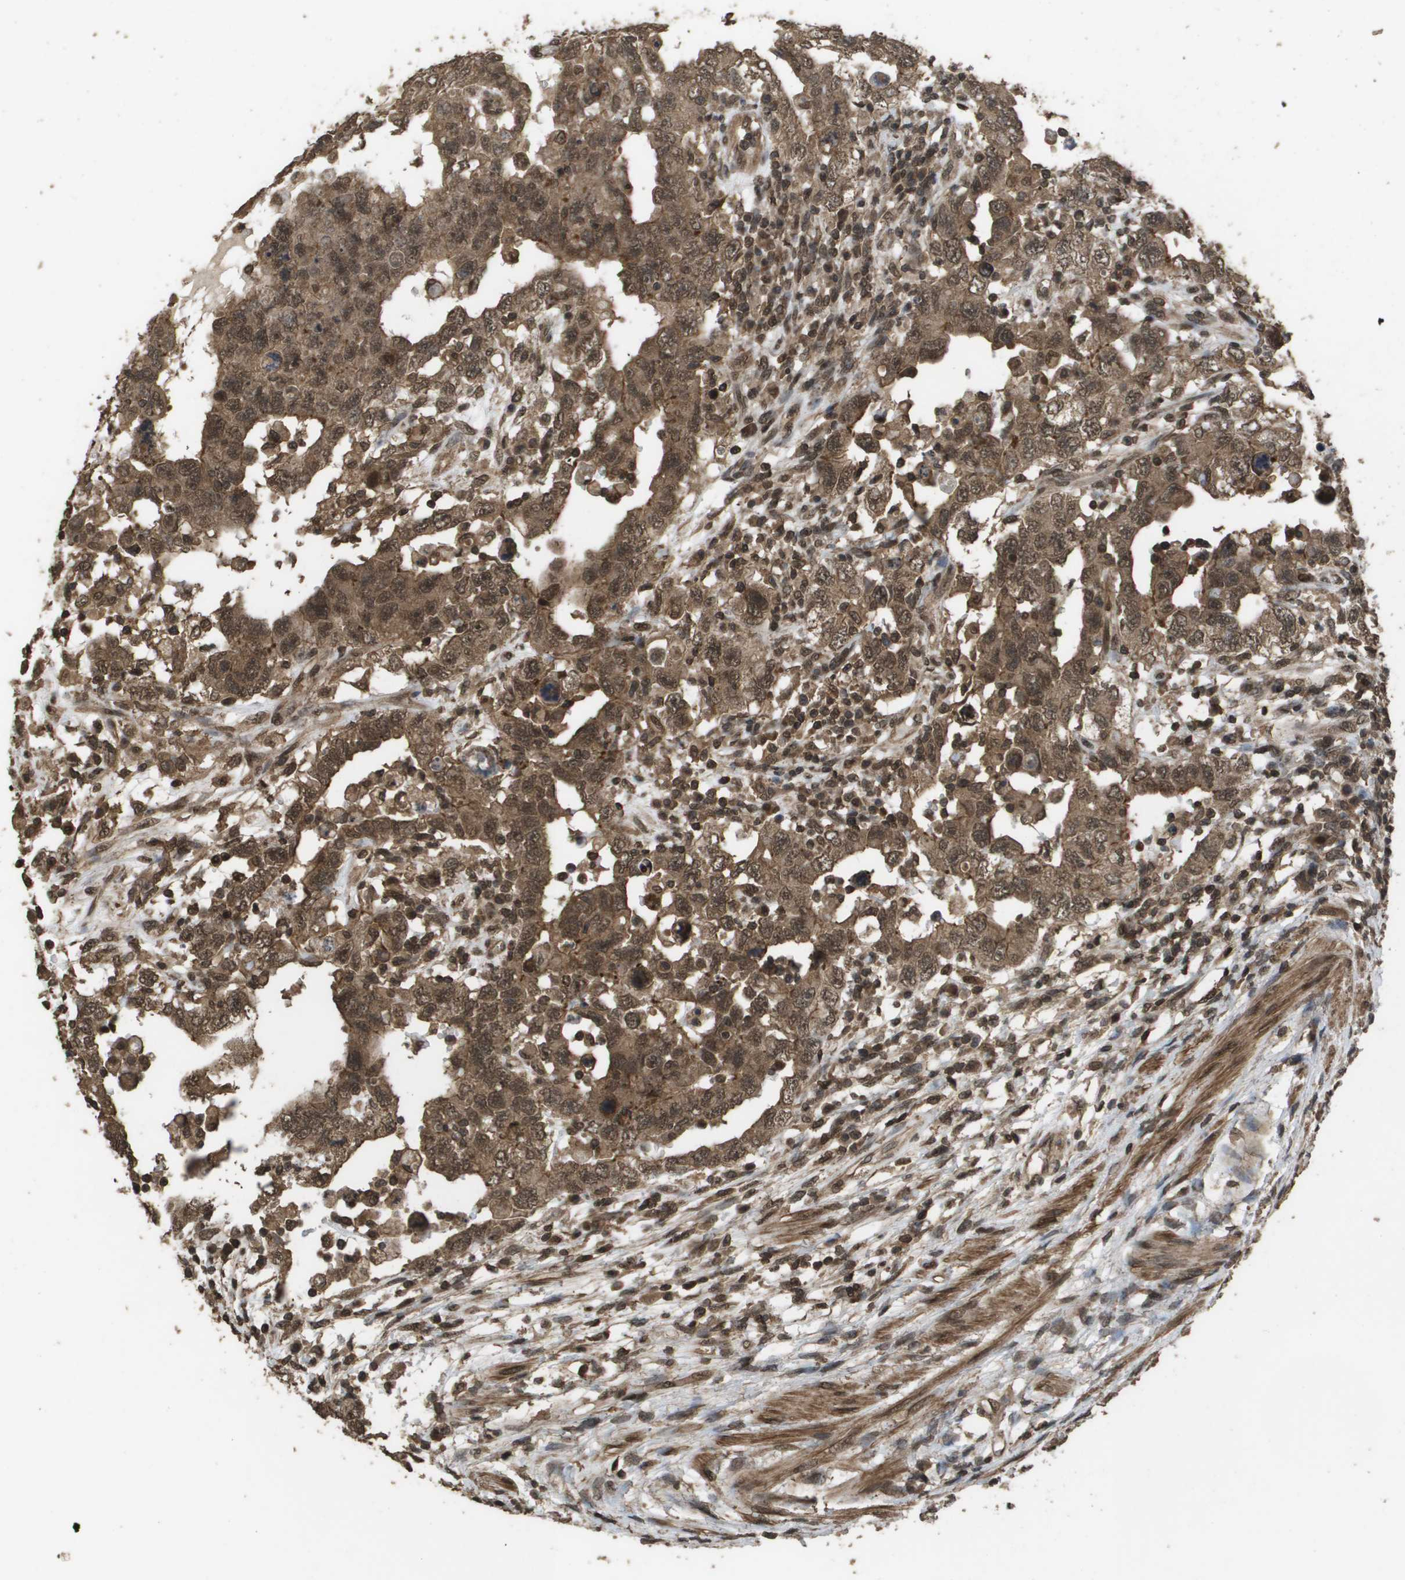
{"staining": {"intensity": "moderate", "quantity": ">75%", "location": "cytoplasmic/membranous,nuclear"}, "tissue": "testis cancer", "cell_type": "Tumor cells", "image_type": "cancer", "snomed": [{"axis": "morphology", "description": "Carcinoma, Embryonal, NOS"}, {"axis": "topography", "description": "Testis"}], "caption": "Immunohistochemical staining of testis embryonal carcinoma displays medium levels of moderate cytoplasmic/membranous and nuclear protein positivity in approximately >75% of tumor cells.", "gene": "AXIN2", "patient": {"sex": "male", "age": 26}}